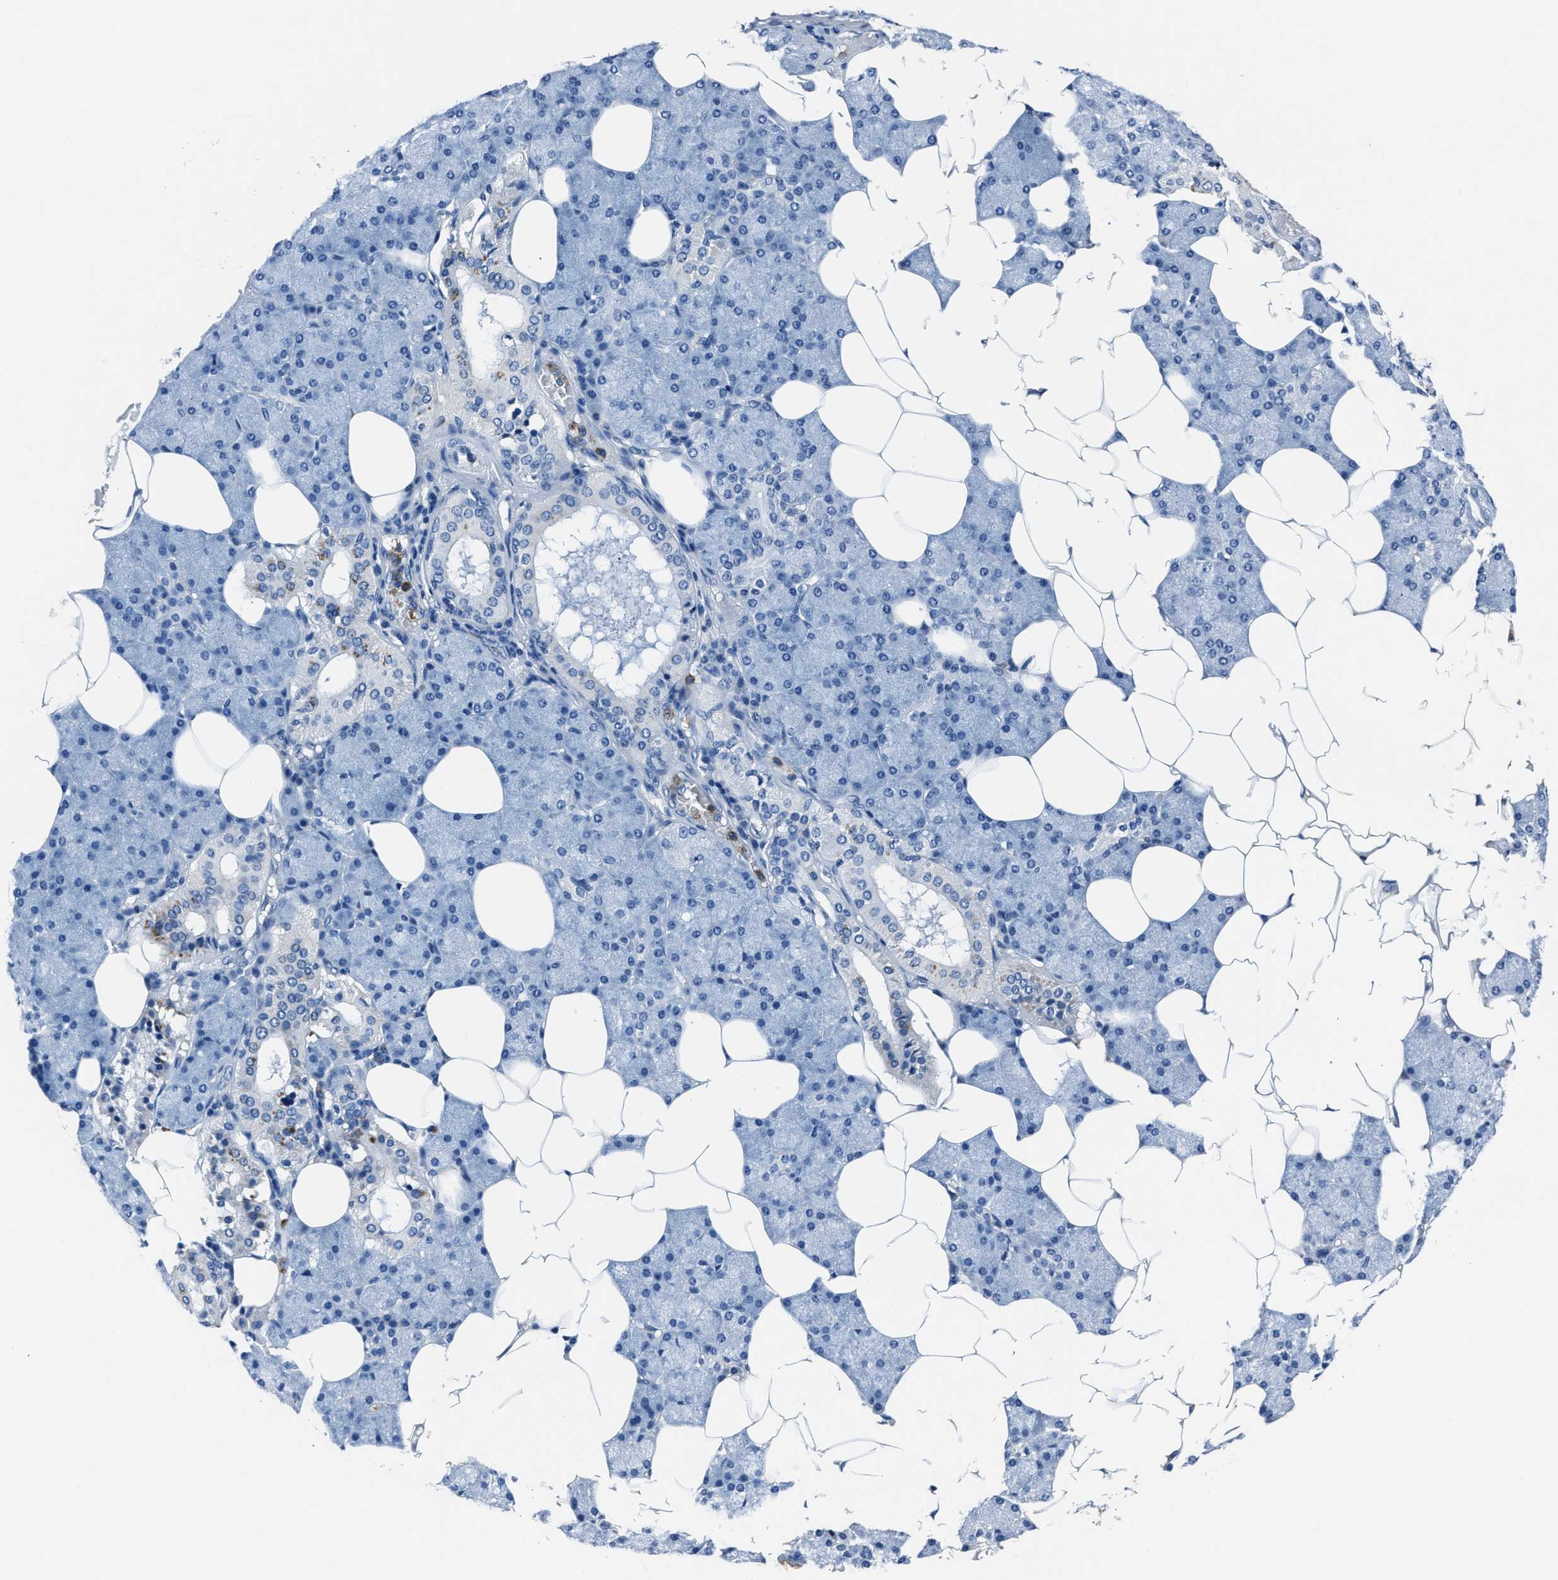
{"staining": {"intensity": "moderate", "quantity": "<25%", "location": "cytoplasmic/membranous"}, "tissue": "salivary gland", "cell_type": "Glandular cells", "image_type": "normal", "snomed": [{"axis": "morphology", "description": "Normal tissue, NOS"}, {"axis": "topography", "description": "Salivary gland"}], "caption": "Immunohistochemical staining of benign human salivary gland displays low levels of moderate cytoplasmic/membranous positivity in approximately <25% of glandular cells. Ihc stains the protein in brown and the nuclei are stained blue.", "gene": "FGL2", "patient": {"sex": "male", "age": 62}}